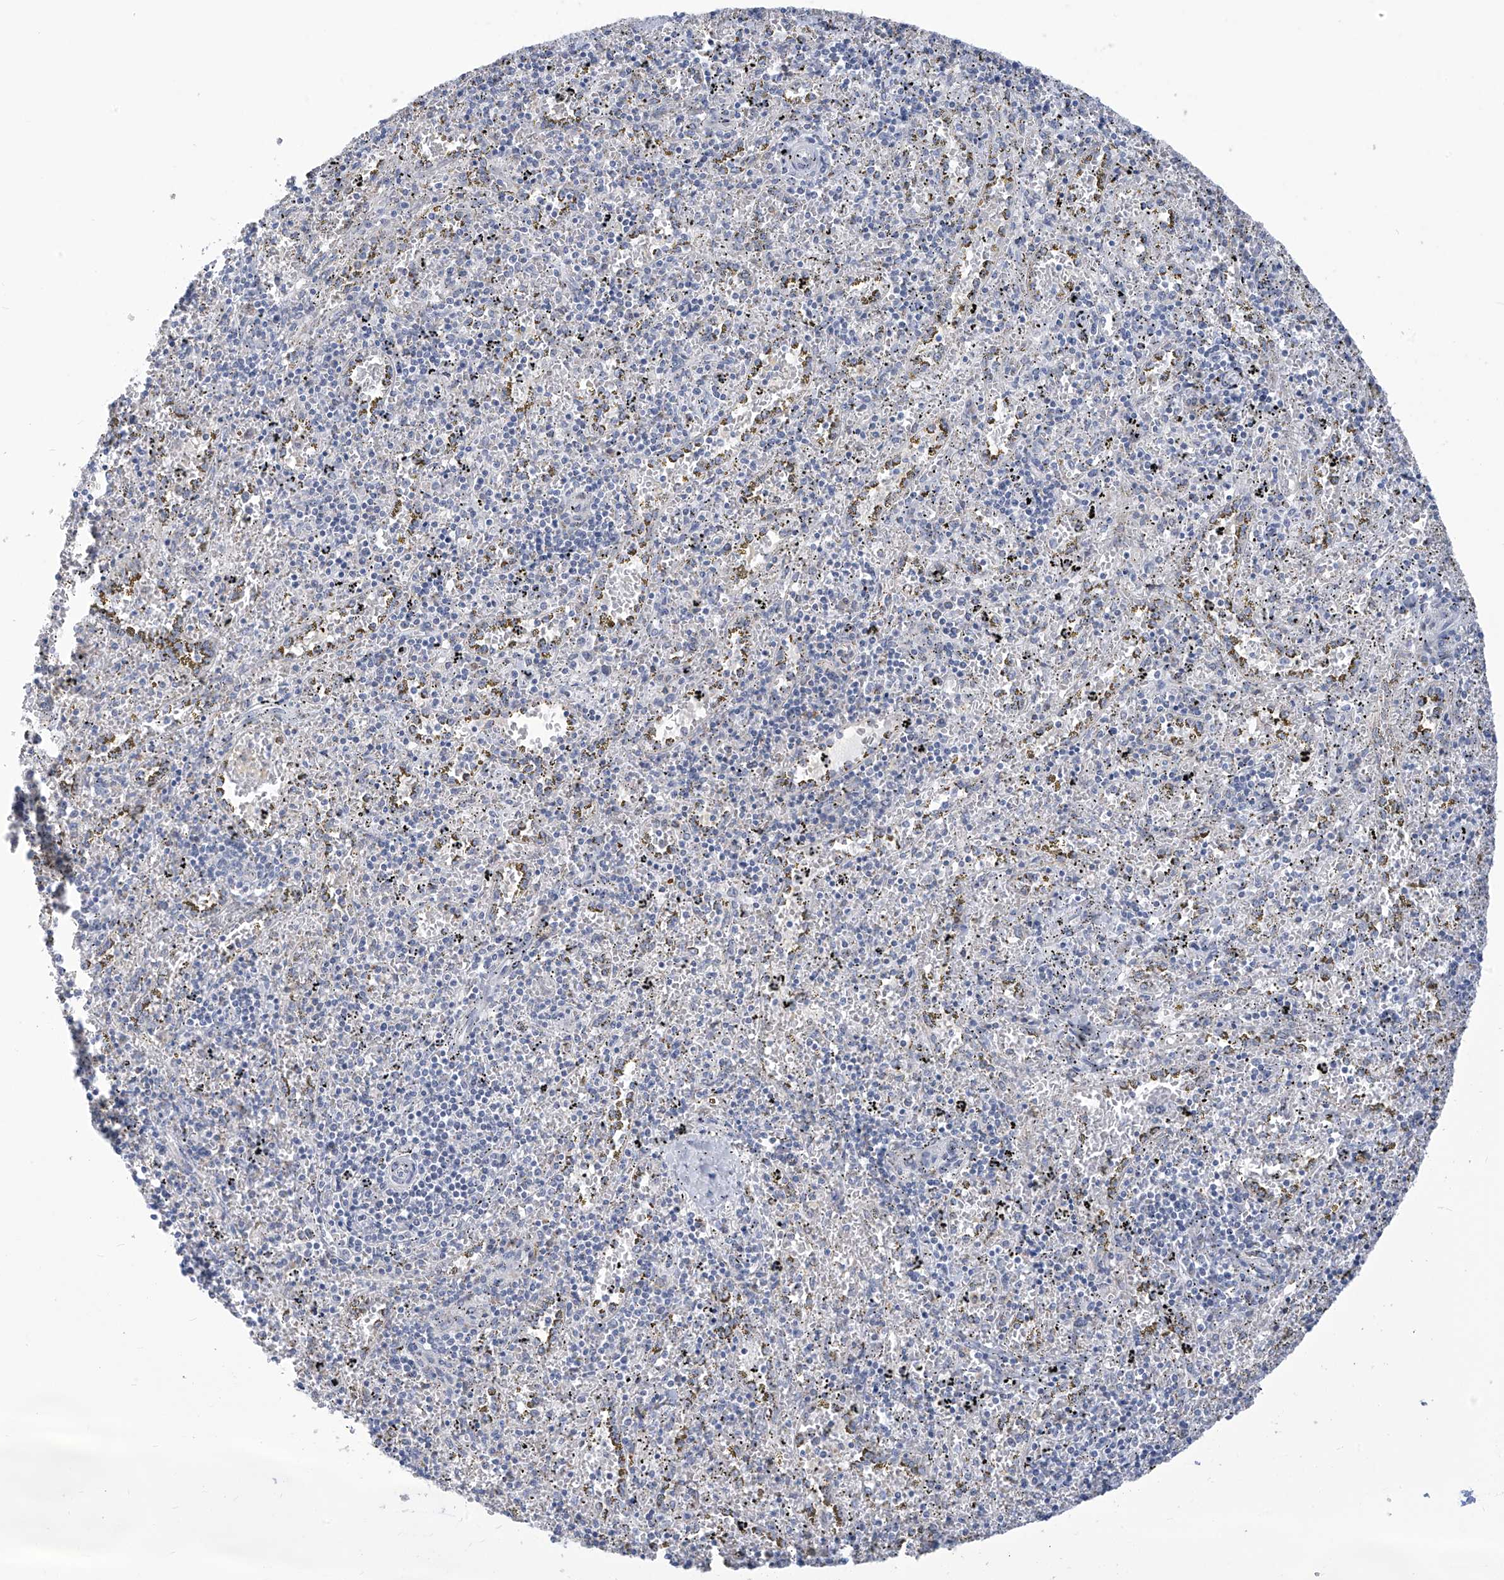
{"staining": {"intensity": "negative", "quantity": "none", "location": "none"}, "tissue": "spleen", "cell_type": "Cells in red pulp", "image_type": "normal", "snomed": [{"axis": "morphology", "description": "Normal tissue, NOS"}, {"axis": "topography", "description": "Spleen"}], "caption": "Protein analysis of normal spleen demonstrates no significant expression in cells in red pulp. (Brightfield microscopy of DAB (3,3'-diaminobenzidine) IHC at high magnification).", "gene": "IBA57", "patient": {"sex": "male", "age": 11}}